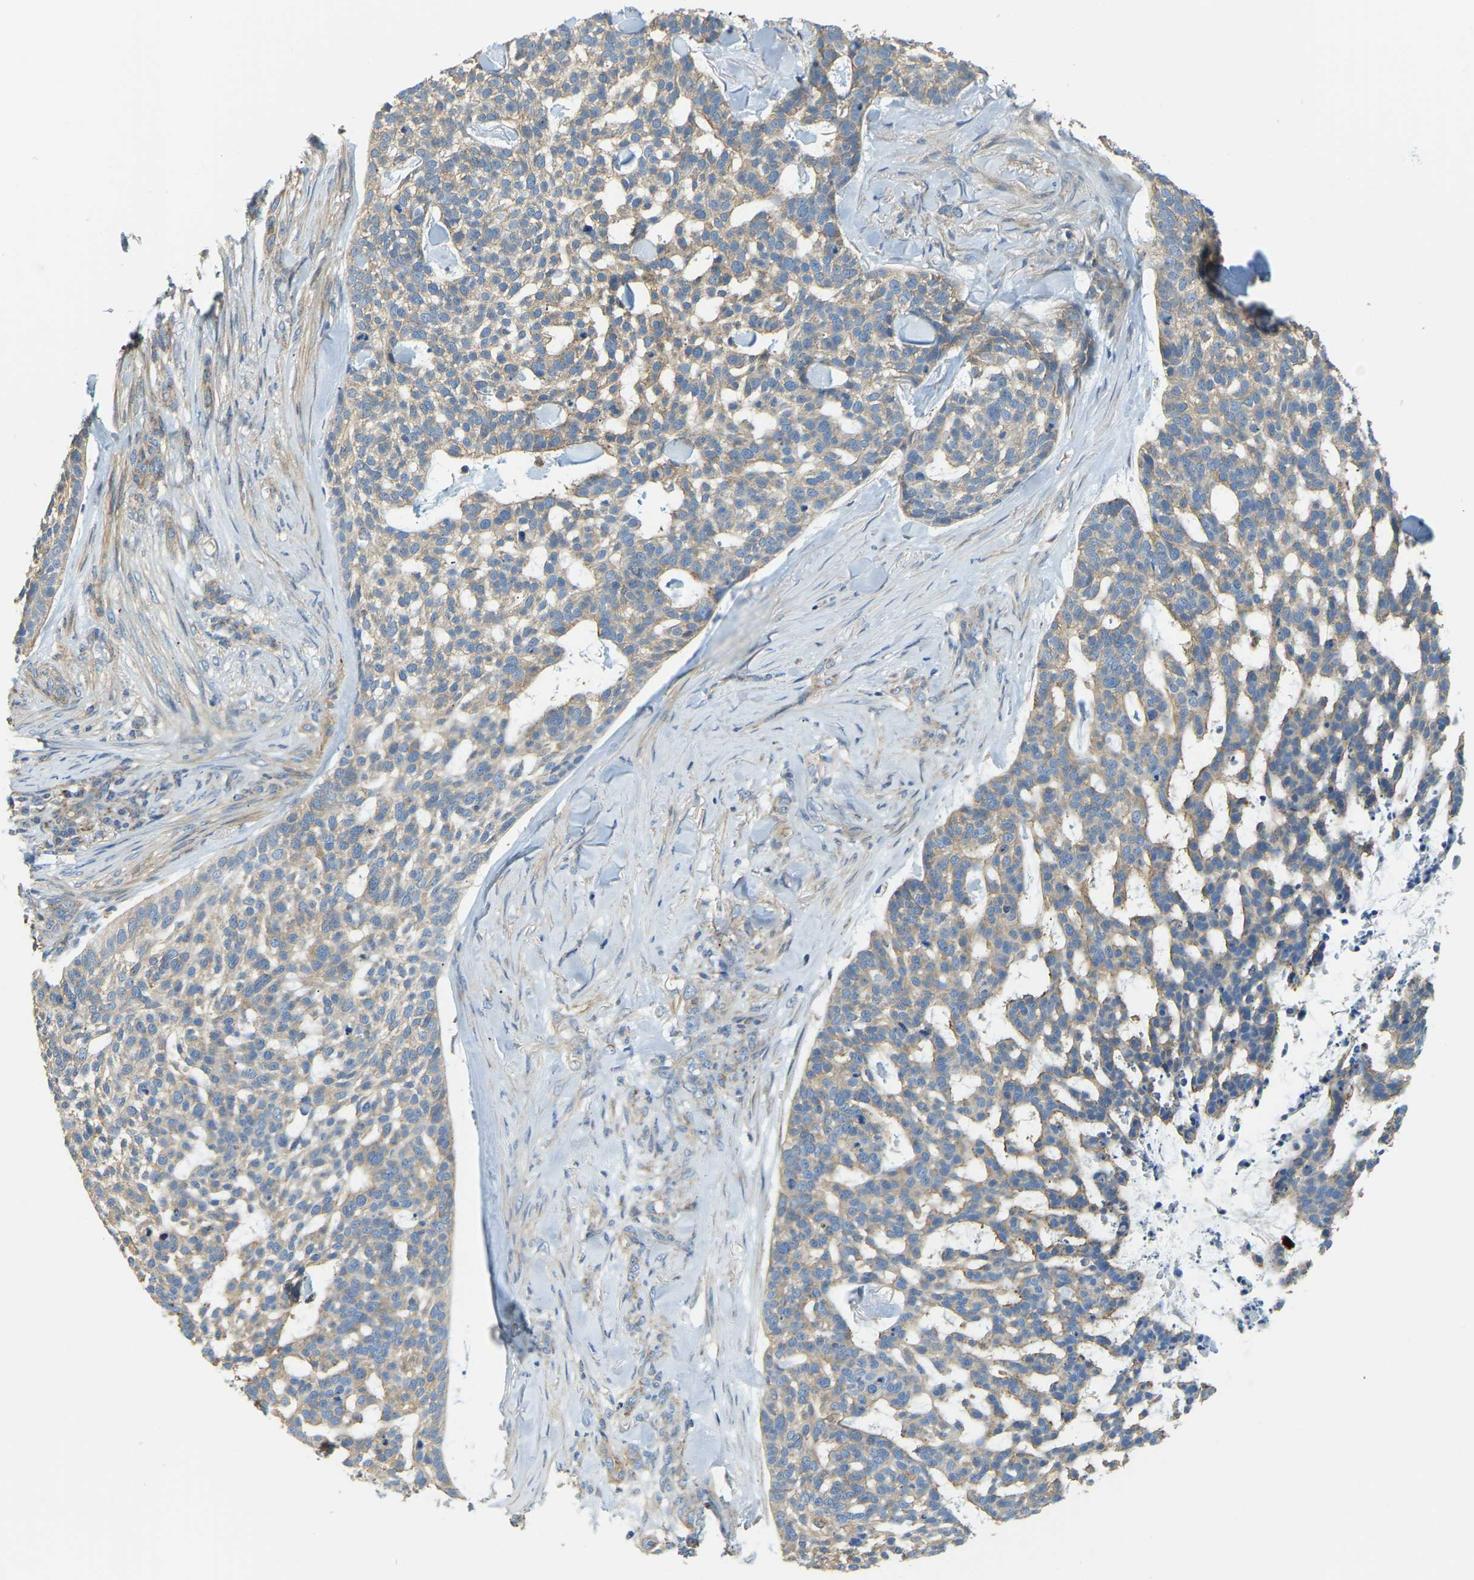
{"staining": {"intensity": "moderate", "quantity": "25%-75%", "location": "cytoplasmic/membranous"}, "tissue": "skin cancer", "cell_type": "Tumor cells", "image_type": "cancer", "snomed": [{"axis": "morphology", "description": "Basal cell carcinoma"}, {"axis": "topography", "description": "Skin"}], "caption": "Human skin basal cell carcinoma stained with a brown dye exhibits moderate cytoplasmic/membranous positive expression in approximately 25%-75% of tumor cells.", "gene": "AHNAK", "patient": {"sex": "female", "age": 64}}